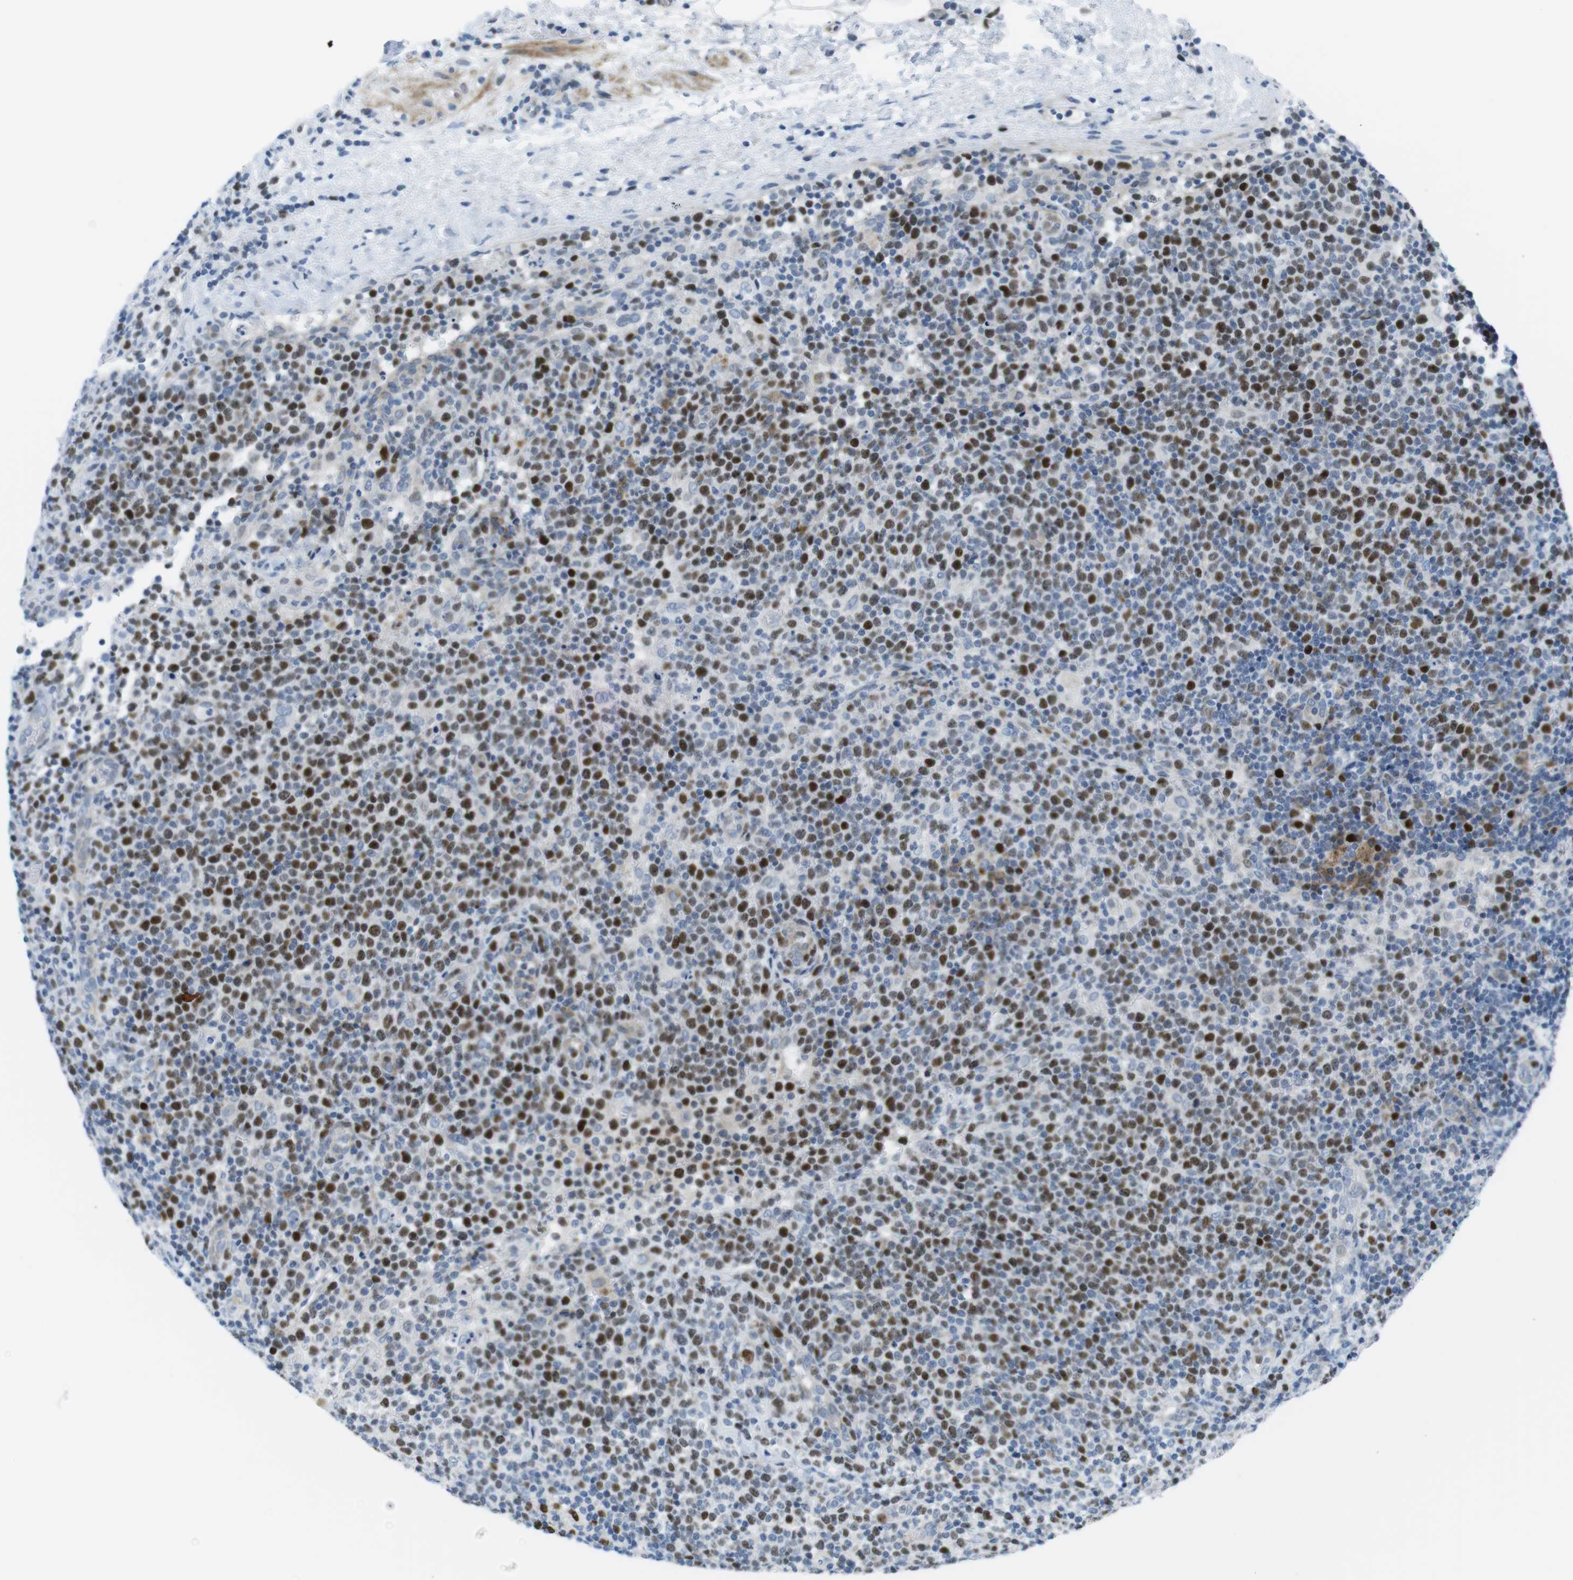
{"staining": {"intensity": "strong", "quantity": ">75%", "location": "nuclear"}, "tissue": "lymphoma", "cell_type": "Tumor cells", "image_type": "cancer", "snomed": [{"axis": "morphology", "description": "Malignant lymphoma, non-Hodgkin's type, High grade"}, {"axis": "topography", "description": "Lymph node"}], "caption": "Strong nuclear protein positivity is appreciated in approximately >75% of tumor cells in lymphoma.", "gene": "CHAF1A", "patient": {"sex": "male", "age": 61}}